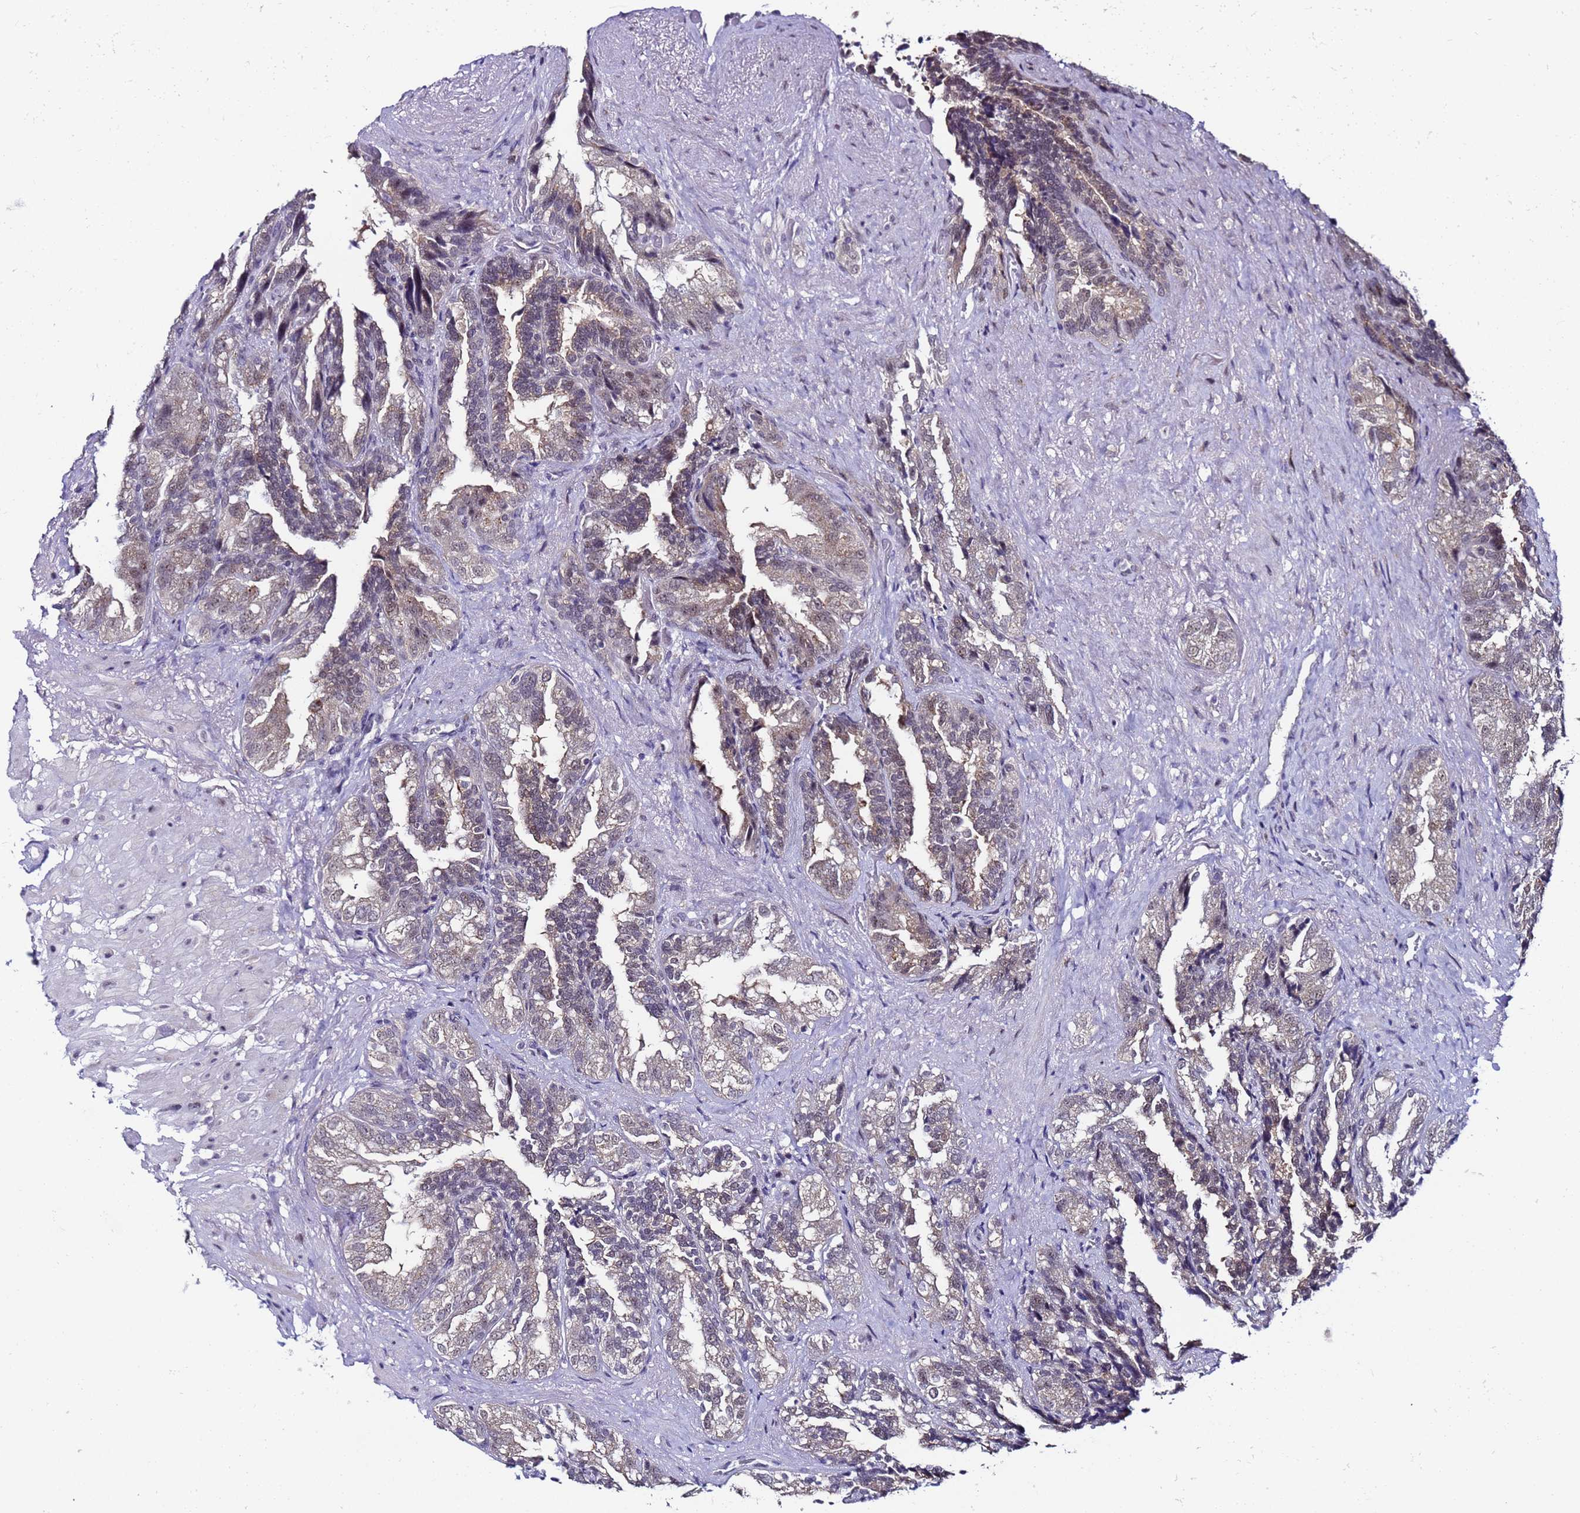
{"staining": {"intensity": "moderate", "quantity": "25%-75%", "location": "cytoplasmic/membranous,nuclear"}, "tissue": "seminal vesicle", "cell_type": "Glandular cells", "image_type": "normal", "snomed": [{"axis": "morphology", "description": "Normal tissue, NOS"}, {"axis": "topography", "description": "Seminal veicle"}, {"axis": "topography", "description": "Peripheral nerve tissue"}], "caption": "Seminal vesicle stained for a protein (brown) displays moderate cytoplasmic/membranous,nuclear positive positivity in about 25%-75% of glandular cells.", "gene": "C19orf47", "patient": {"sex": "male", "age": 63}}